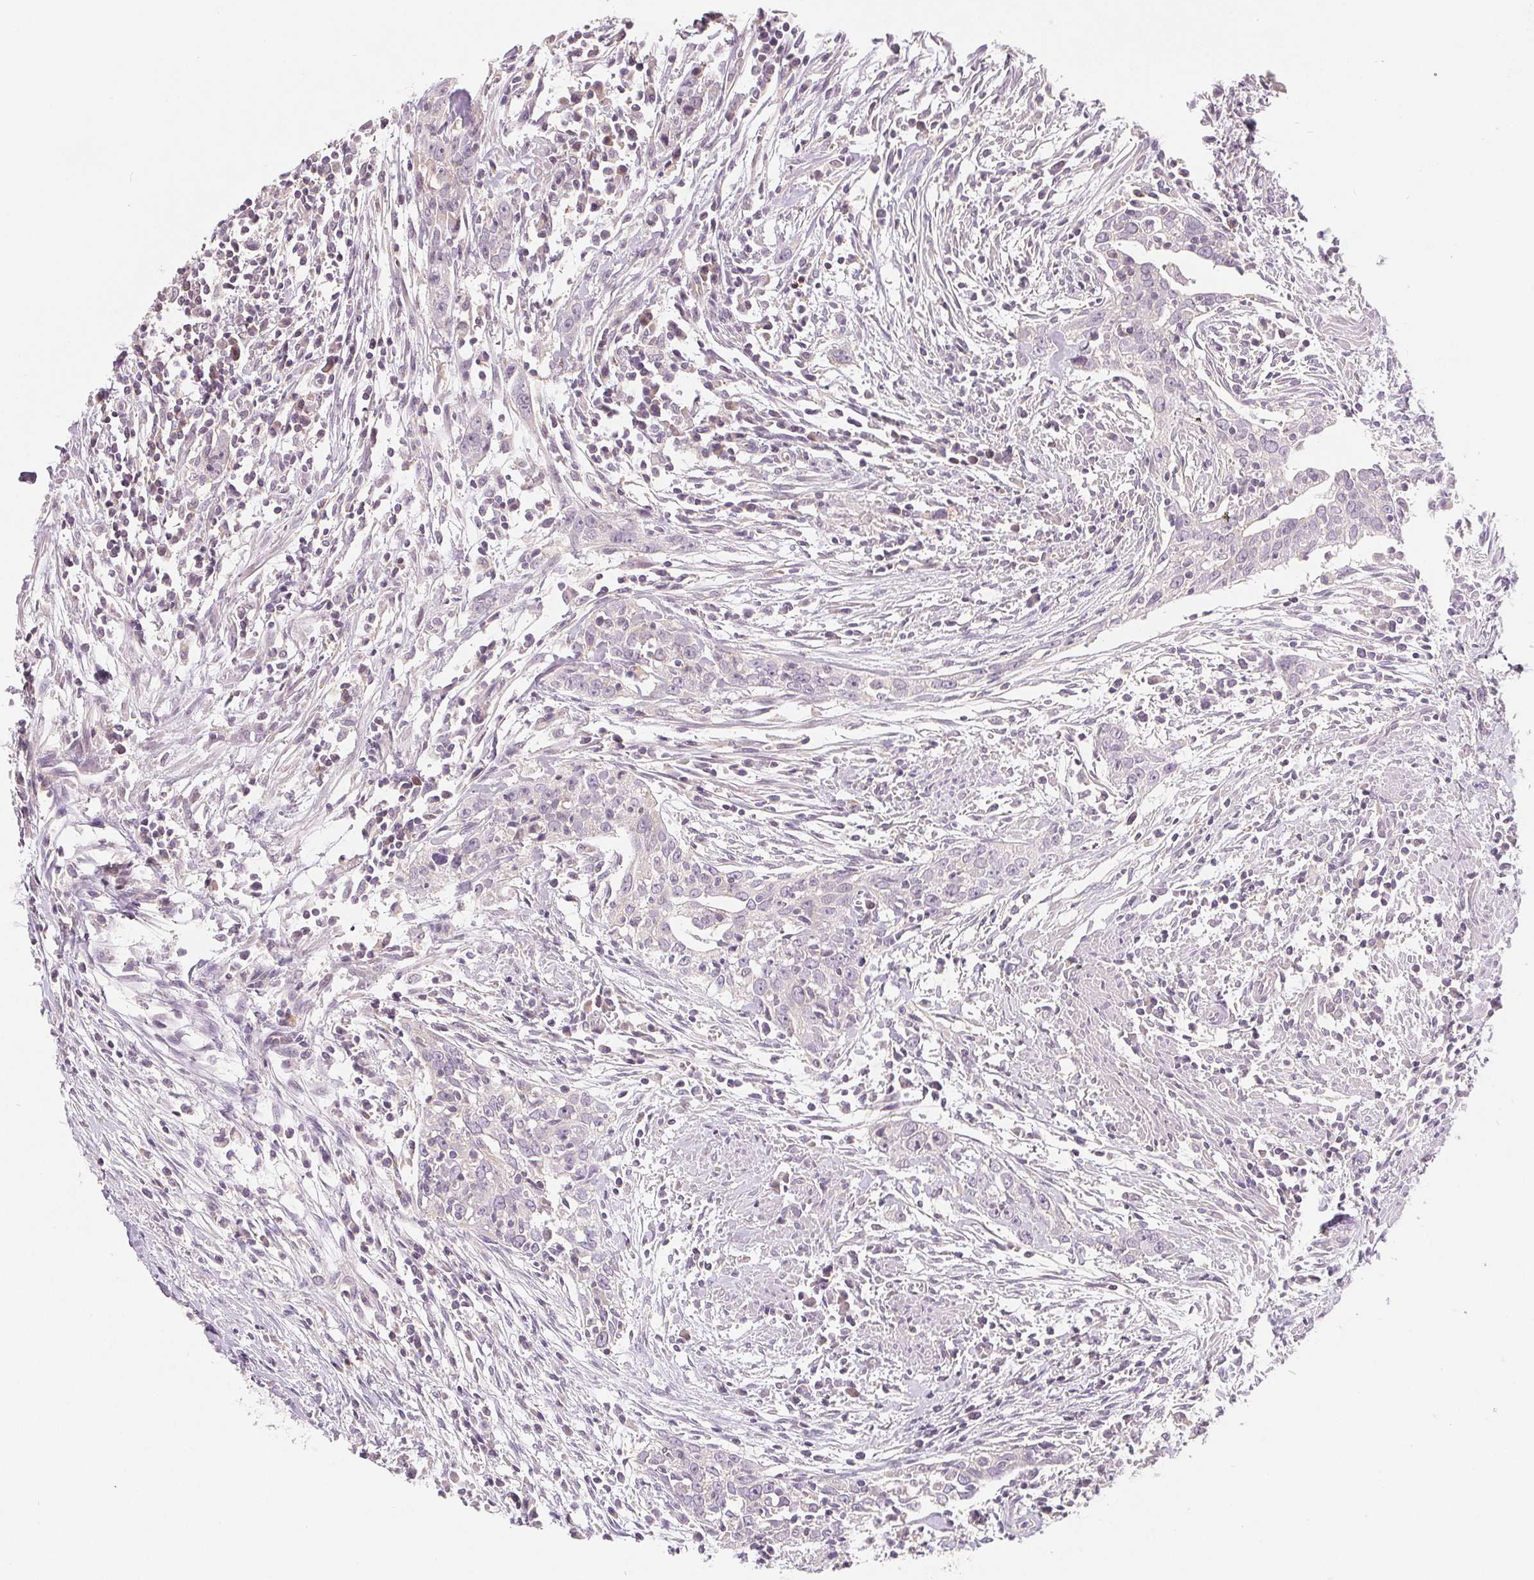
{"staining": {"intensity": "negative", "quantity": "none", "location": "none"}, "tissue": "urothelial cancer", "cell_type": "Tumor cells", "image_type": "cancer", "snomed": [{"axis": "morphology", "description": "Urothelial carcinoma, High grade"}, {"axis": "topography", "description": "Urinary bladder"}], "caption": "The micrograph exhibits no significant staining in tumor cells of urothelial cancer.", "gene": "AQP8", "patient": {"sex": "male", "age": 83}}